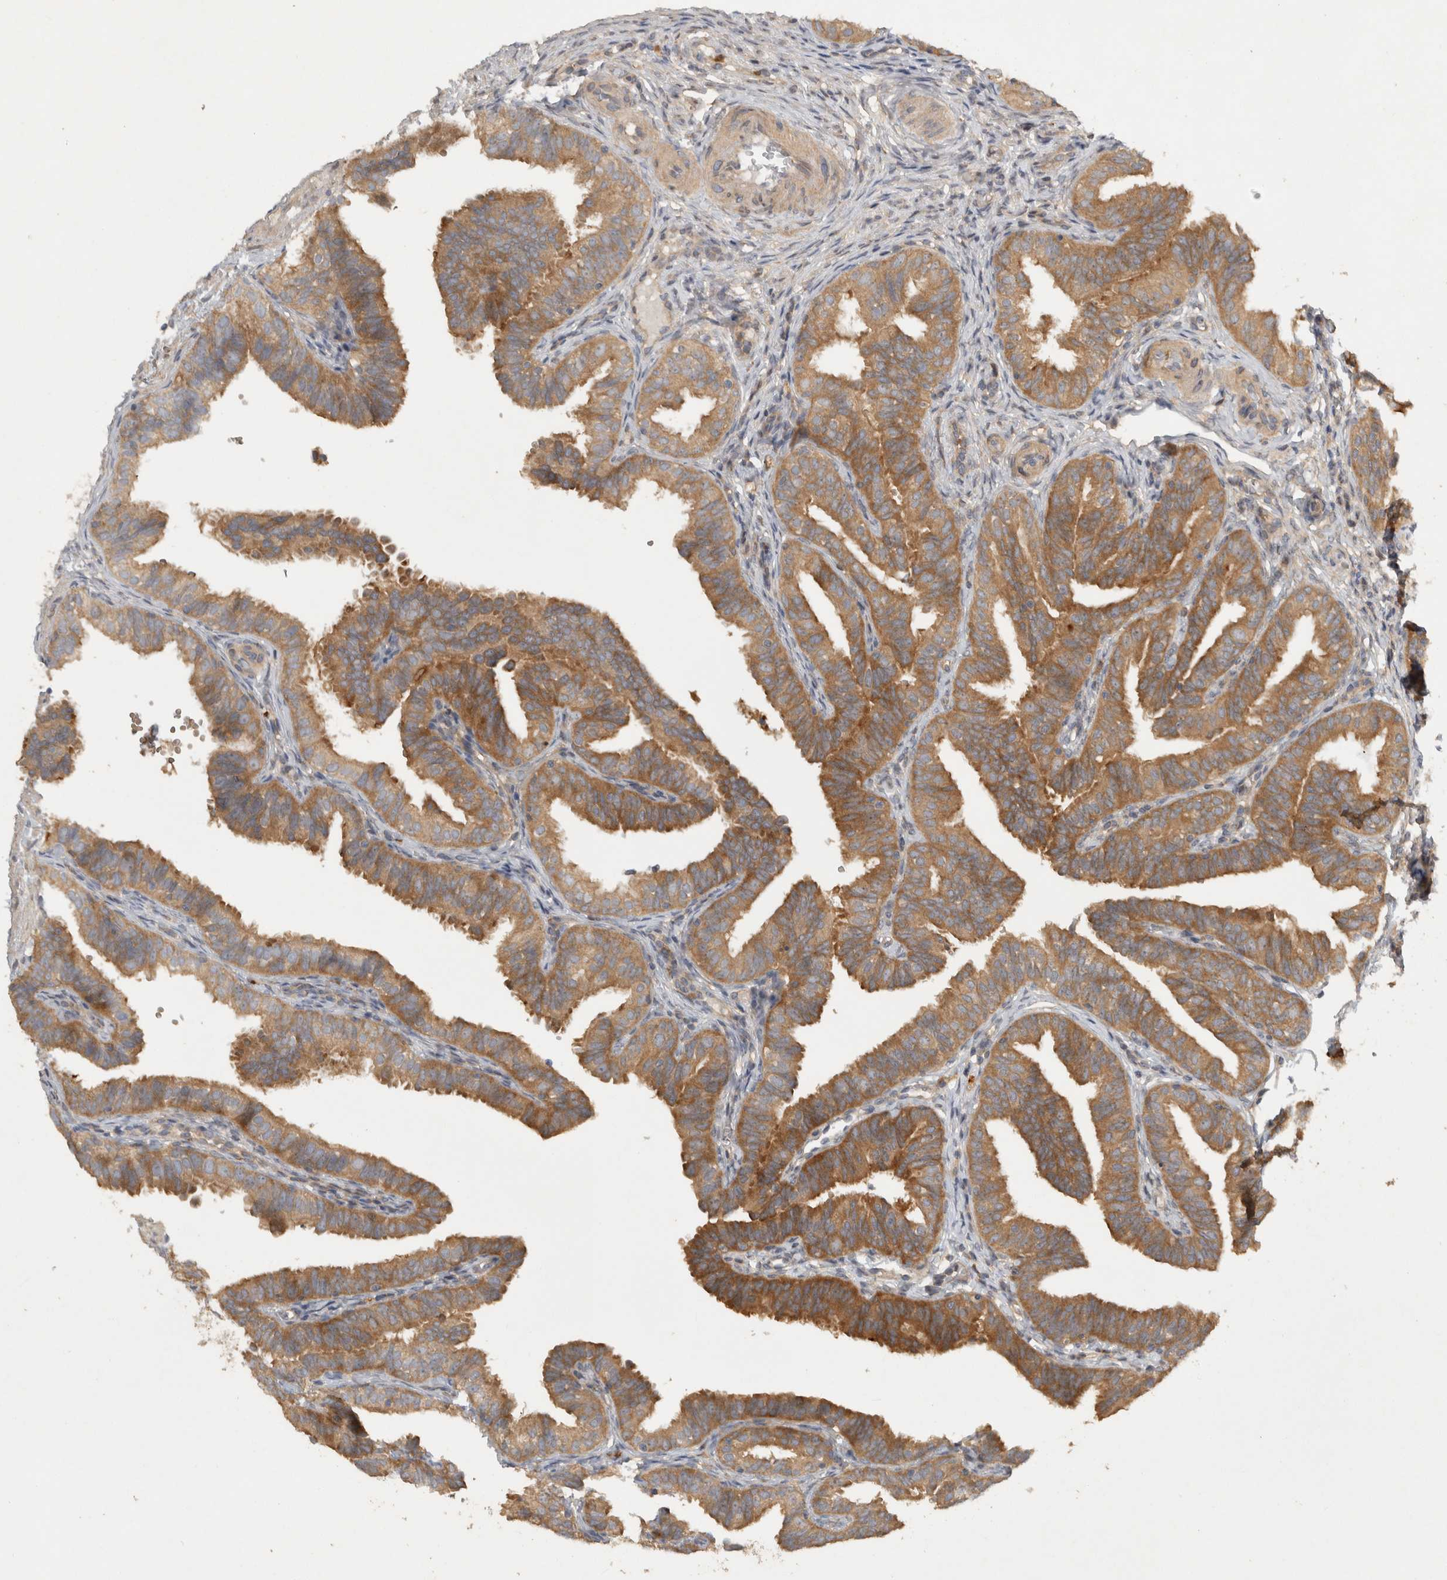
{"staining": {"intensity": "moderate", "quantity": ">75%", "location": "cytoplasmic/membranous"}, "tissue": "fallopian tube", "cell_type": "Glandular cells", "image_type": "normal", "snomed": [{"axis": "morphology", "description": "Normal tissue, NOS"}, {"axis": "topography", "description": "Fallopian tube"}], "caption": "Benign fallopian tube demonstrates moderate cytoplasmic/membranous staining in approximately >75% of glandular cells, visualized by immunohistochemistry. The protein of interest is stained brown, and the nuclei are stained in blue (DAB IHC with brightfield microscopy, high magnification).", "gene": "VEPH1", "patient": {"sex": "female", "age": 35}}